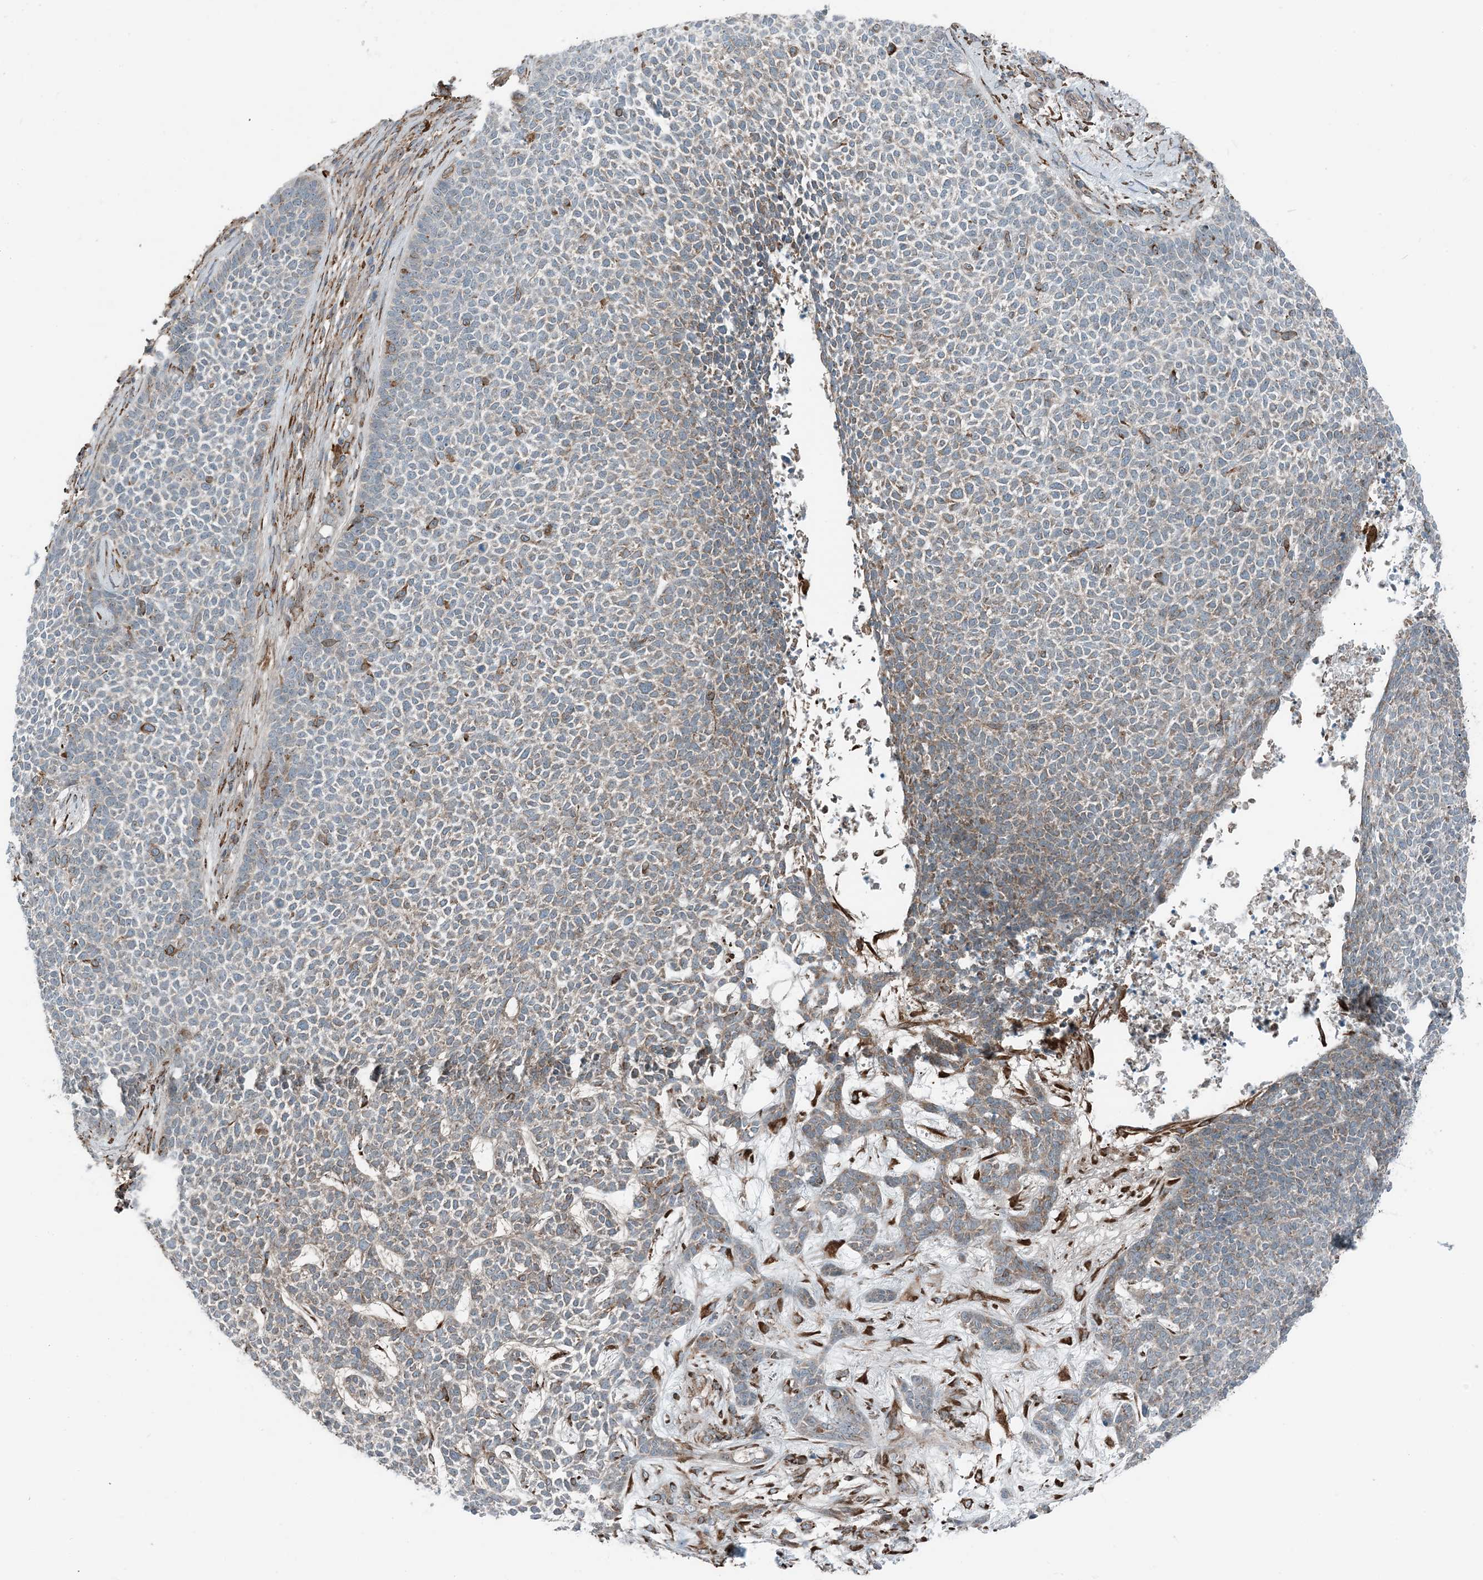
{"staining": {"intensity": "weak", "quantity": "<25%", "location": "cytoplasmic/membranous"}, "tissue": "skin cancer", "cell_type": "Tumor cells", "image_type": "cancer", "snomed": [{"axis": "morphology", "description": "Basal cell carcinoma"}, {"axis": "topography", "description": "Skin"}], "caption": "There is no significant expression in tumor cells of basal cell carcinoma (skin). (Stains: DAB immunohistochemistry with hematoxylin counter stain, Microscopy: brightfield microscopy at high magnification).", "gene": "CERKL", "patient": {"sex": "female", "age": 84}}